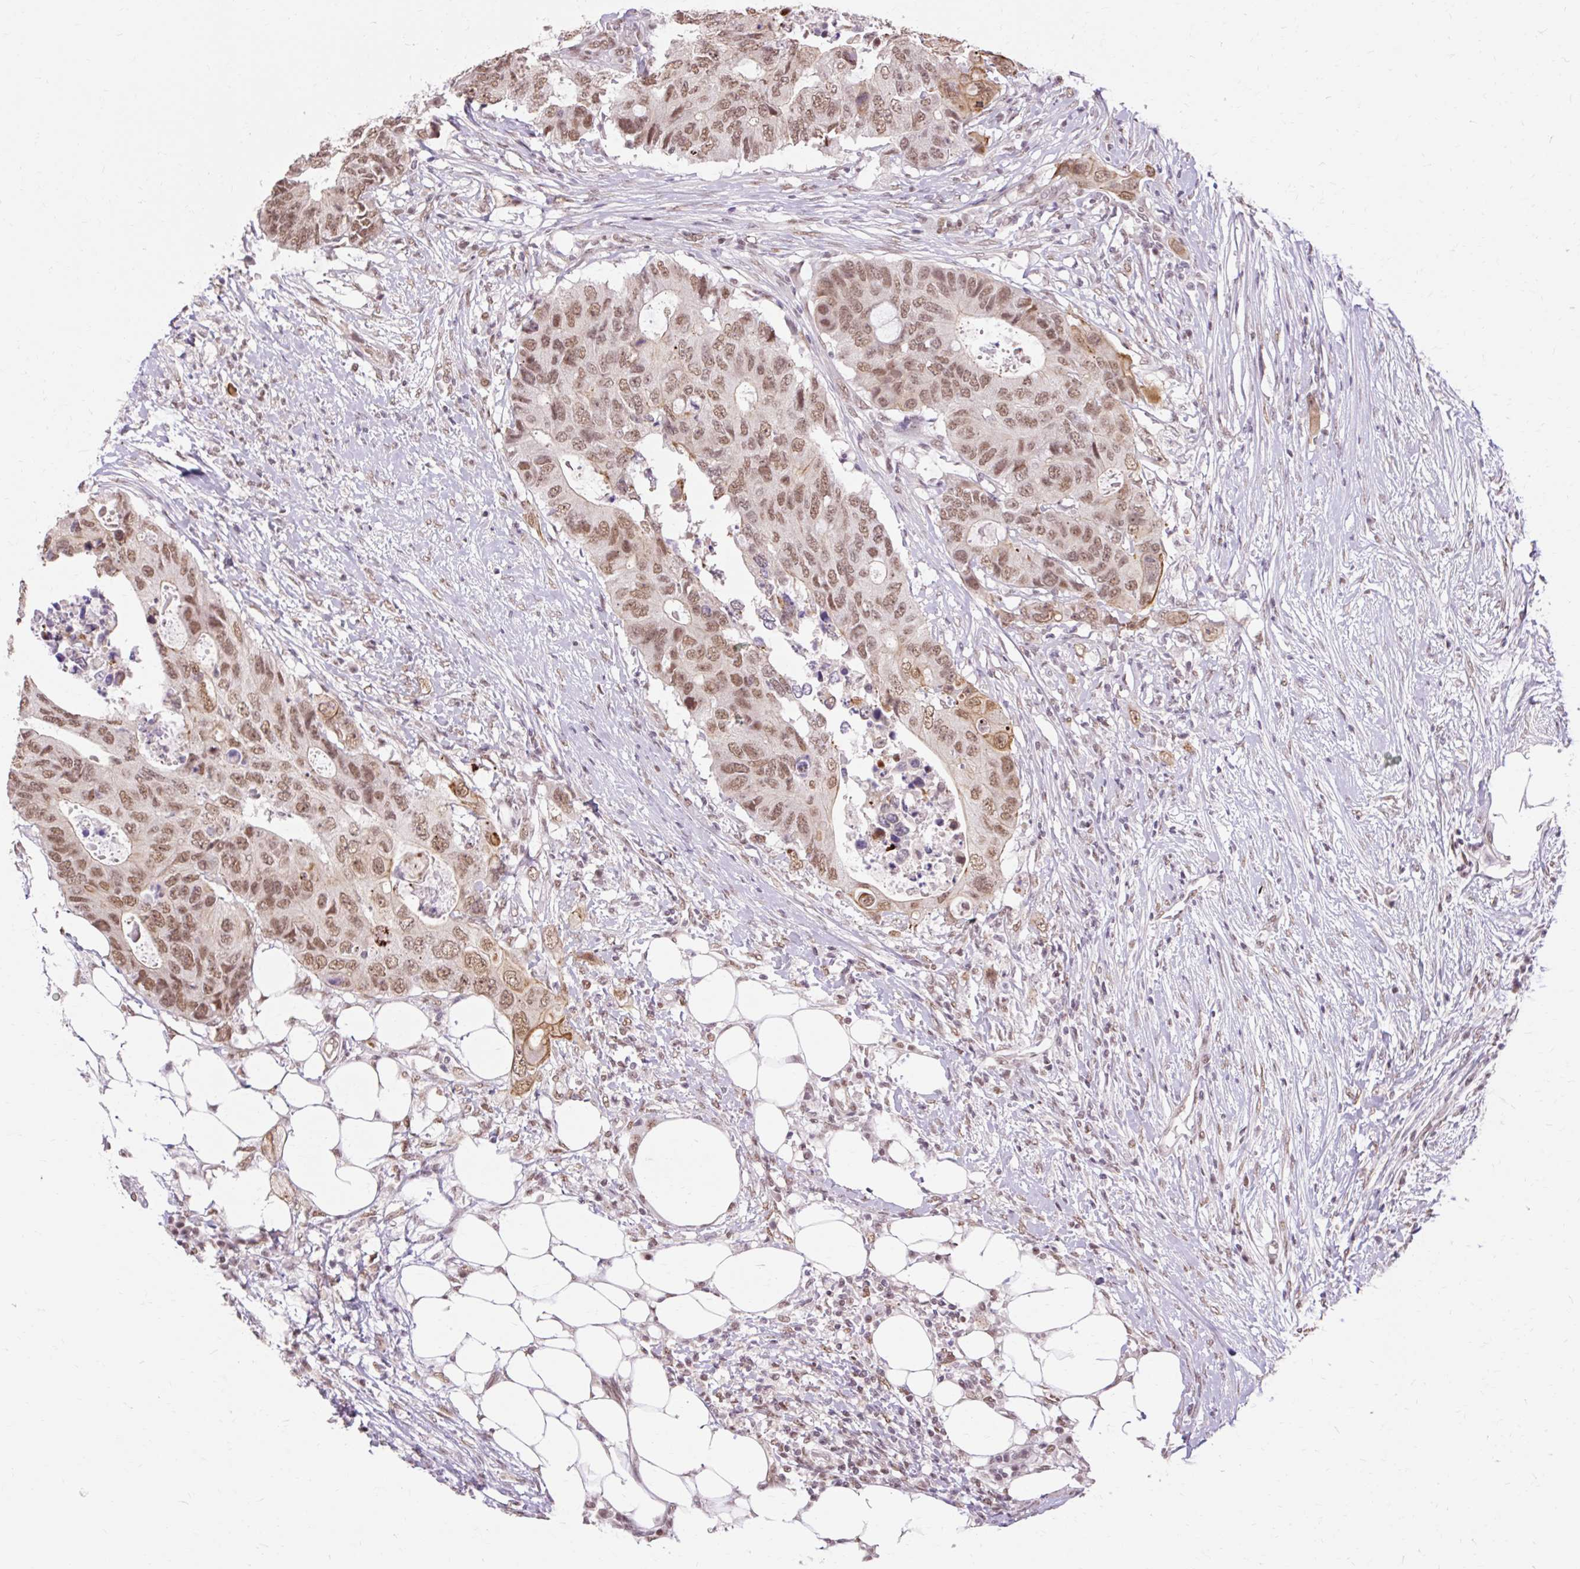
{"staining": {"intensity": "moderate", "quantity": ">75%", "location": "cytoplasmic/membranous,nuclear"}, "tissue": "colorectal cancer", "cell_type": "Tumor cells", "image_type": "cancer", "snomed": [{"axis": "morphology", "description": "Adenocarcinoma, NOS"}, {"axis": "topography", "description": "Colon"}], "caption": "Human colorectal adenocarcinoma stained for a protein (brown) reveals moderate cytoplasmic/membranous and nuclear positive staining in approximately >75% of tumor cells.", "gene": "NPIPB12", "patient": {"sex": "male", "age": 71}}